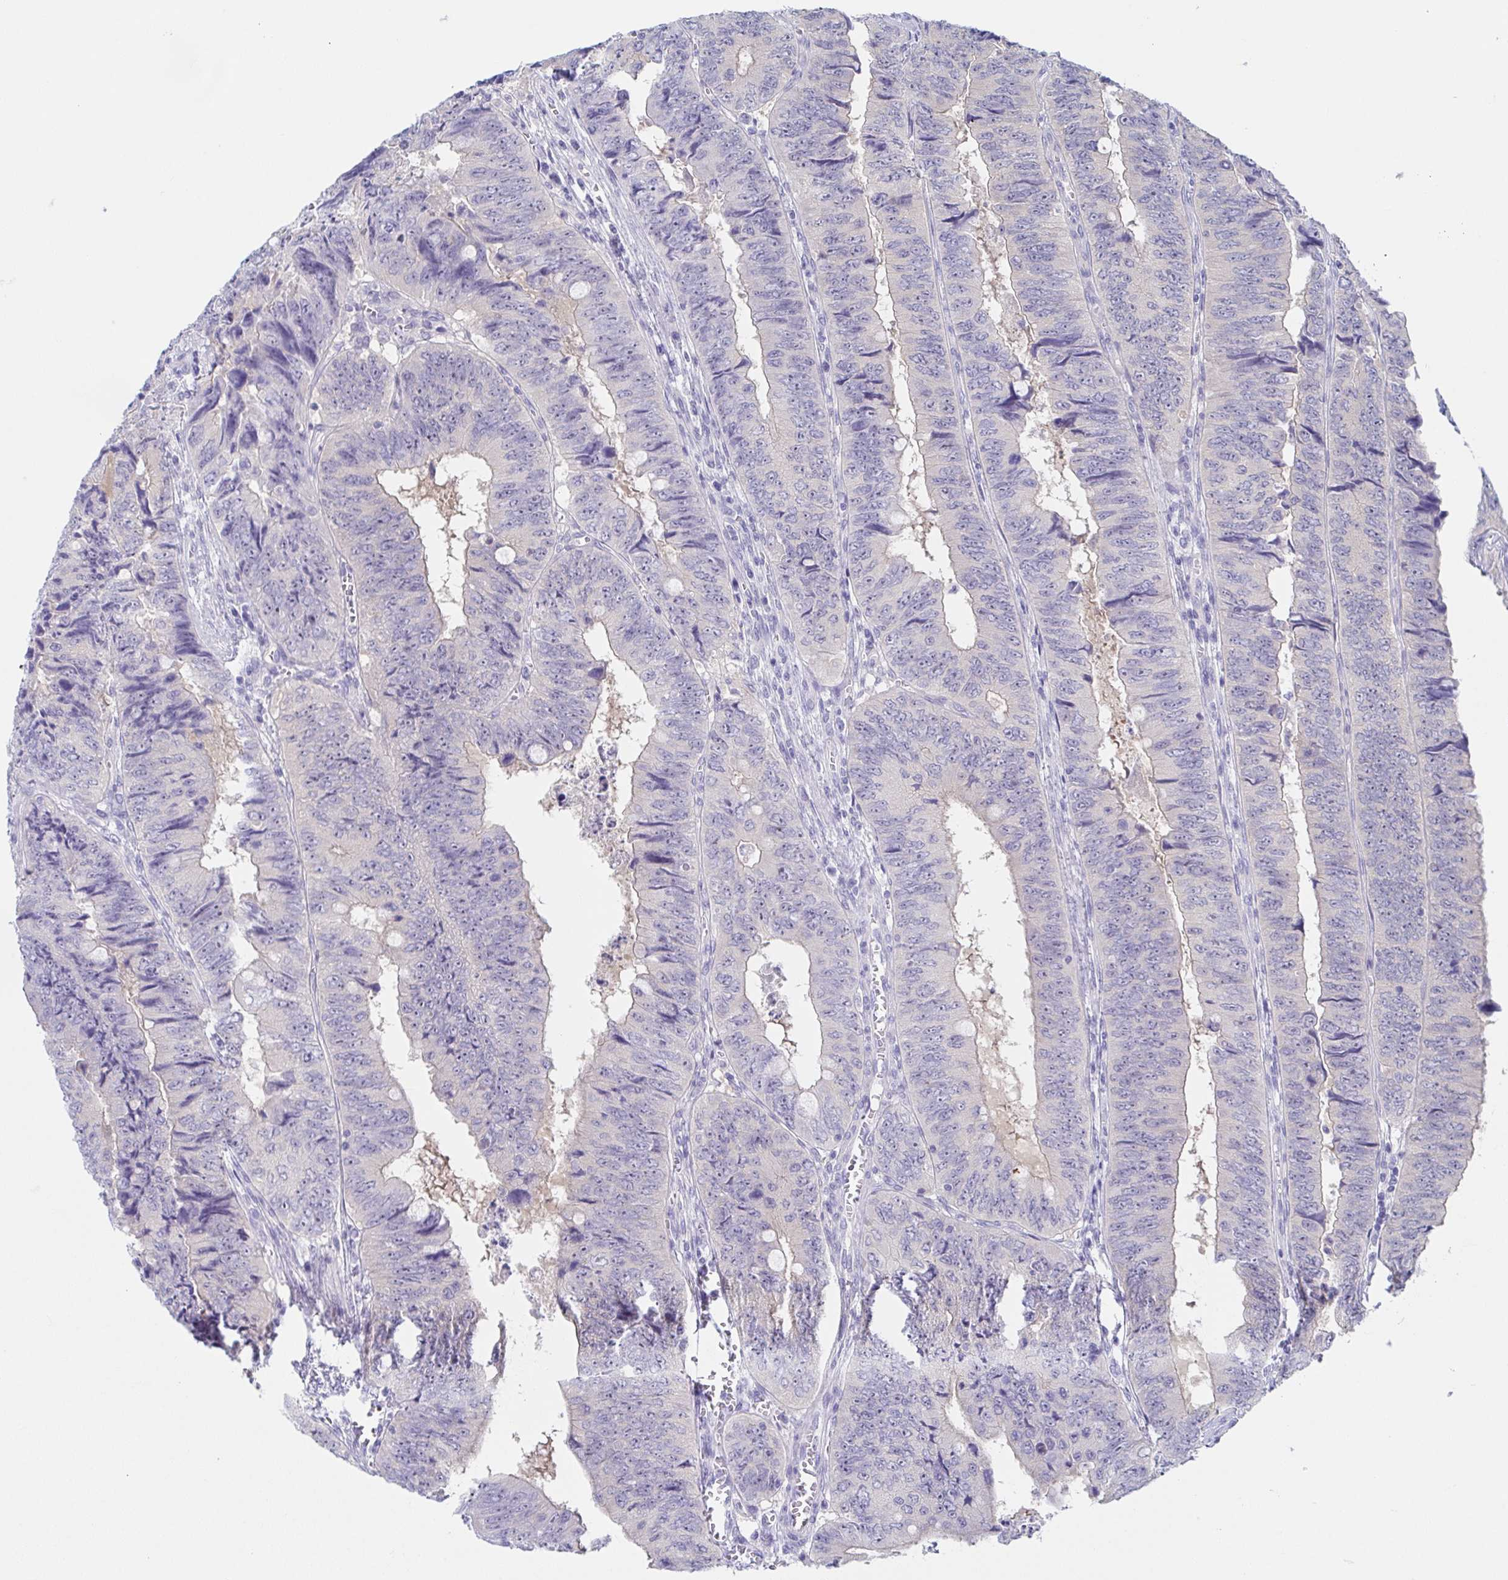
{"staining": {"intensity": "negative", "quantity": "none", "location": "none"}, "tissue": "colorectal cancer", "cell_type": "Tumor cells", "image_type": "cancer", "snomed": [{"axis": "morphology", "description": "Adenocarcinoma, NOS"}, {"axis": "topography", "description": "Colon"}], "caption": "Protein analysis of colorectal adenocarcinoma displays no significant staining in tumor cells. (IHC, brightfield microscopy, high magnification).", "gene": "HTR2A", "patient": {"sex": "female", "age": 84}}